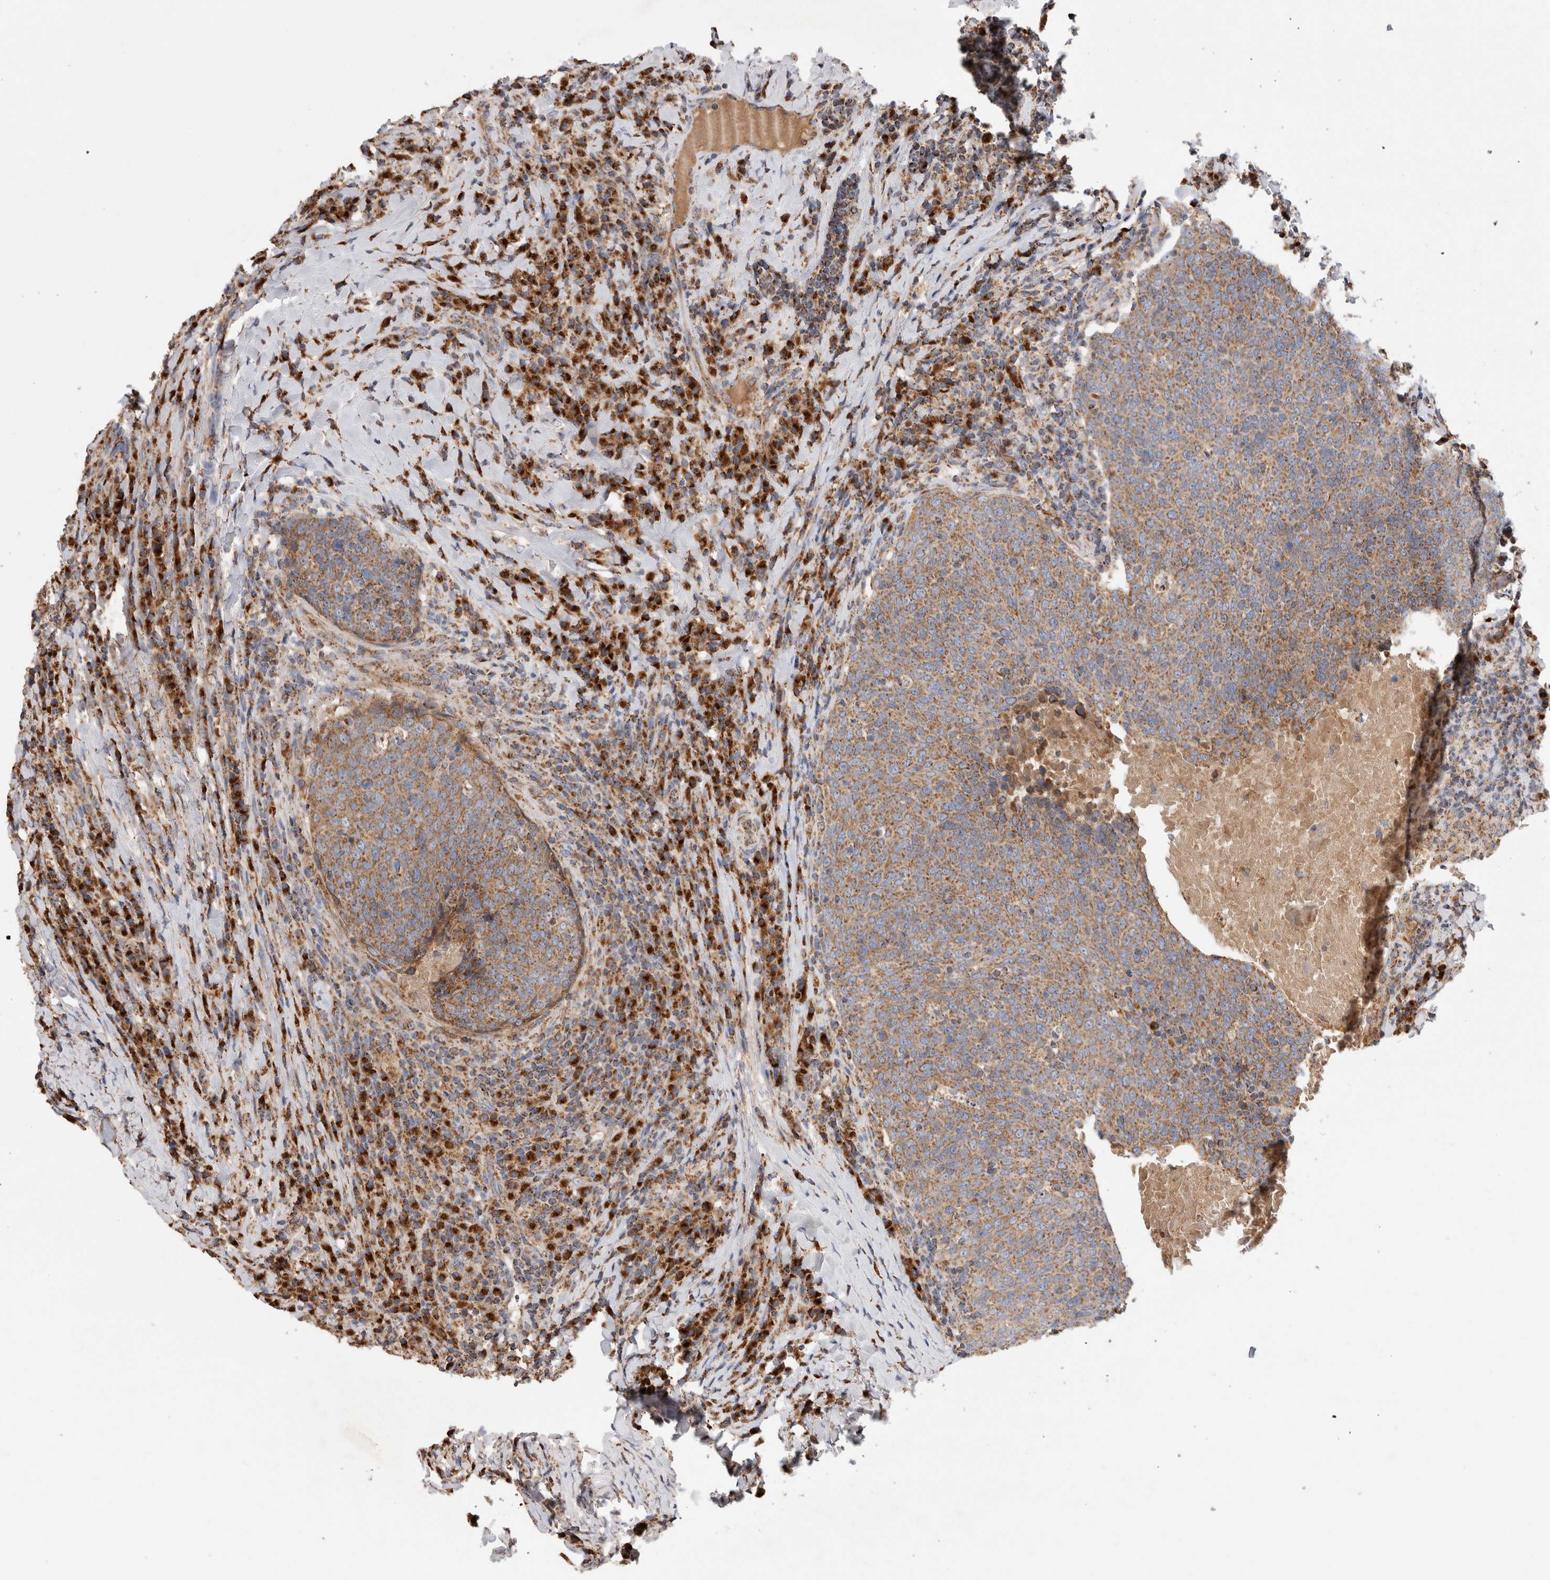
{"staining": {"intensity": "moderate", "quantity": ">75%", "location": "cytoplasmic/membranous"}, "tissue": "head and neck cancer", "cell_type": "Tumor cells", "image_type": "cancer", "snomed": [{"axis": "morphology", "description": "Squamous cell carcinoma, NOS"}, {"axis": "morphology", "description": "Squamous cell carcinoma, metastatic, NOS"}, {"axis": "topography", "description": "Lymph node"}, {"axis": "topography", "description": "Head-Neck"}], "caption": "IHC image of head and neck cancer stained for a protein (brown), which shows medium levels of moderate cytoplasmic/membranous expression in about >75% of tumor cells.", "gene": "IARS2", "patient": {"sex": "male", "age": 62}}